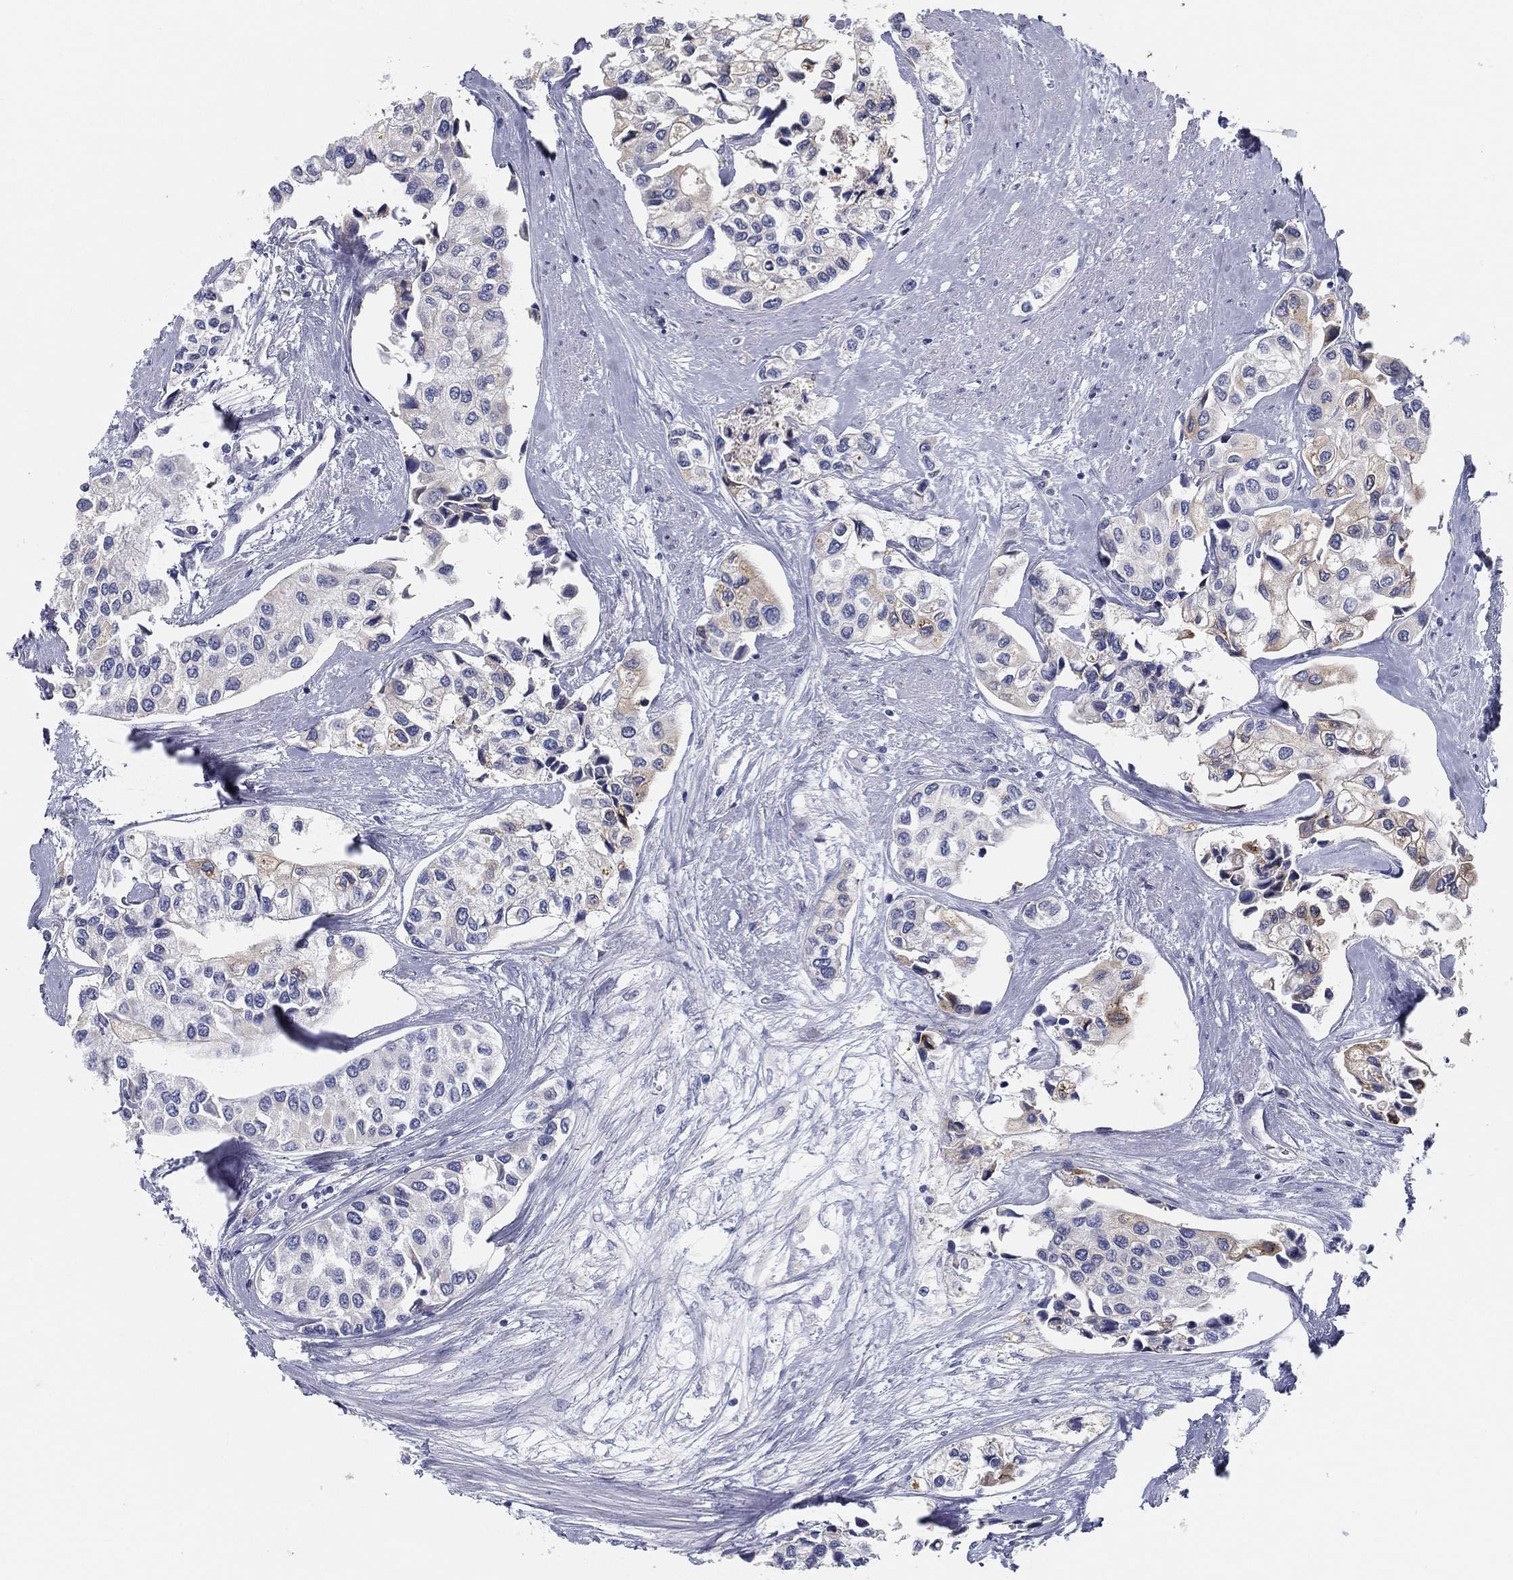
{"staining": {"intensity": "weak", "quantity": "<25%", "location": "cytoplasmic/membranous"}, "tissue": "urothelial cancer", "cell_type": "Tumor cells", "image_type": "cancer", "snomed": [{"axis": "morphology", "description": "Urothelial carcinoma, High grade"}, {"axis": "topography", "description": "Urinary bladder"}], "caption": "A histopathology image of urothelial carcinoma (high-grade) stained for a protein demonstrates no brown staining in tumor cells.", "gene": "STS", "patient": {"sex": "male", "age": 73}}